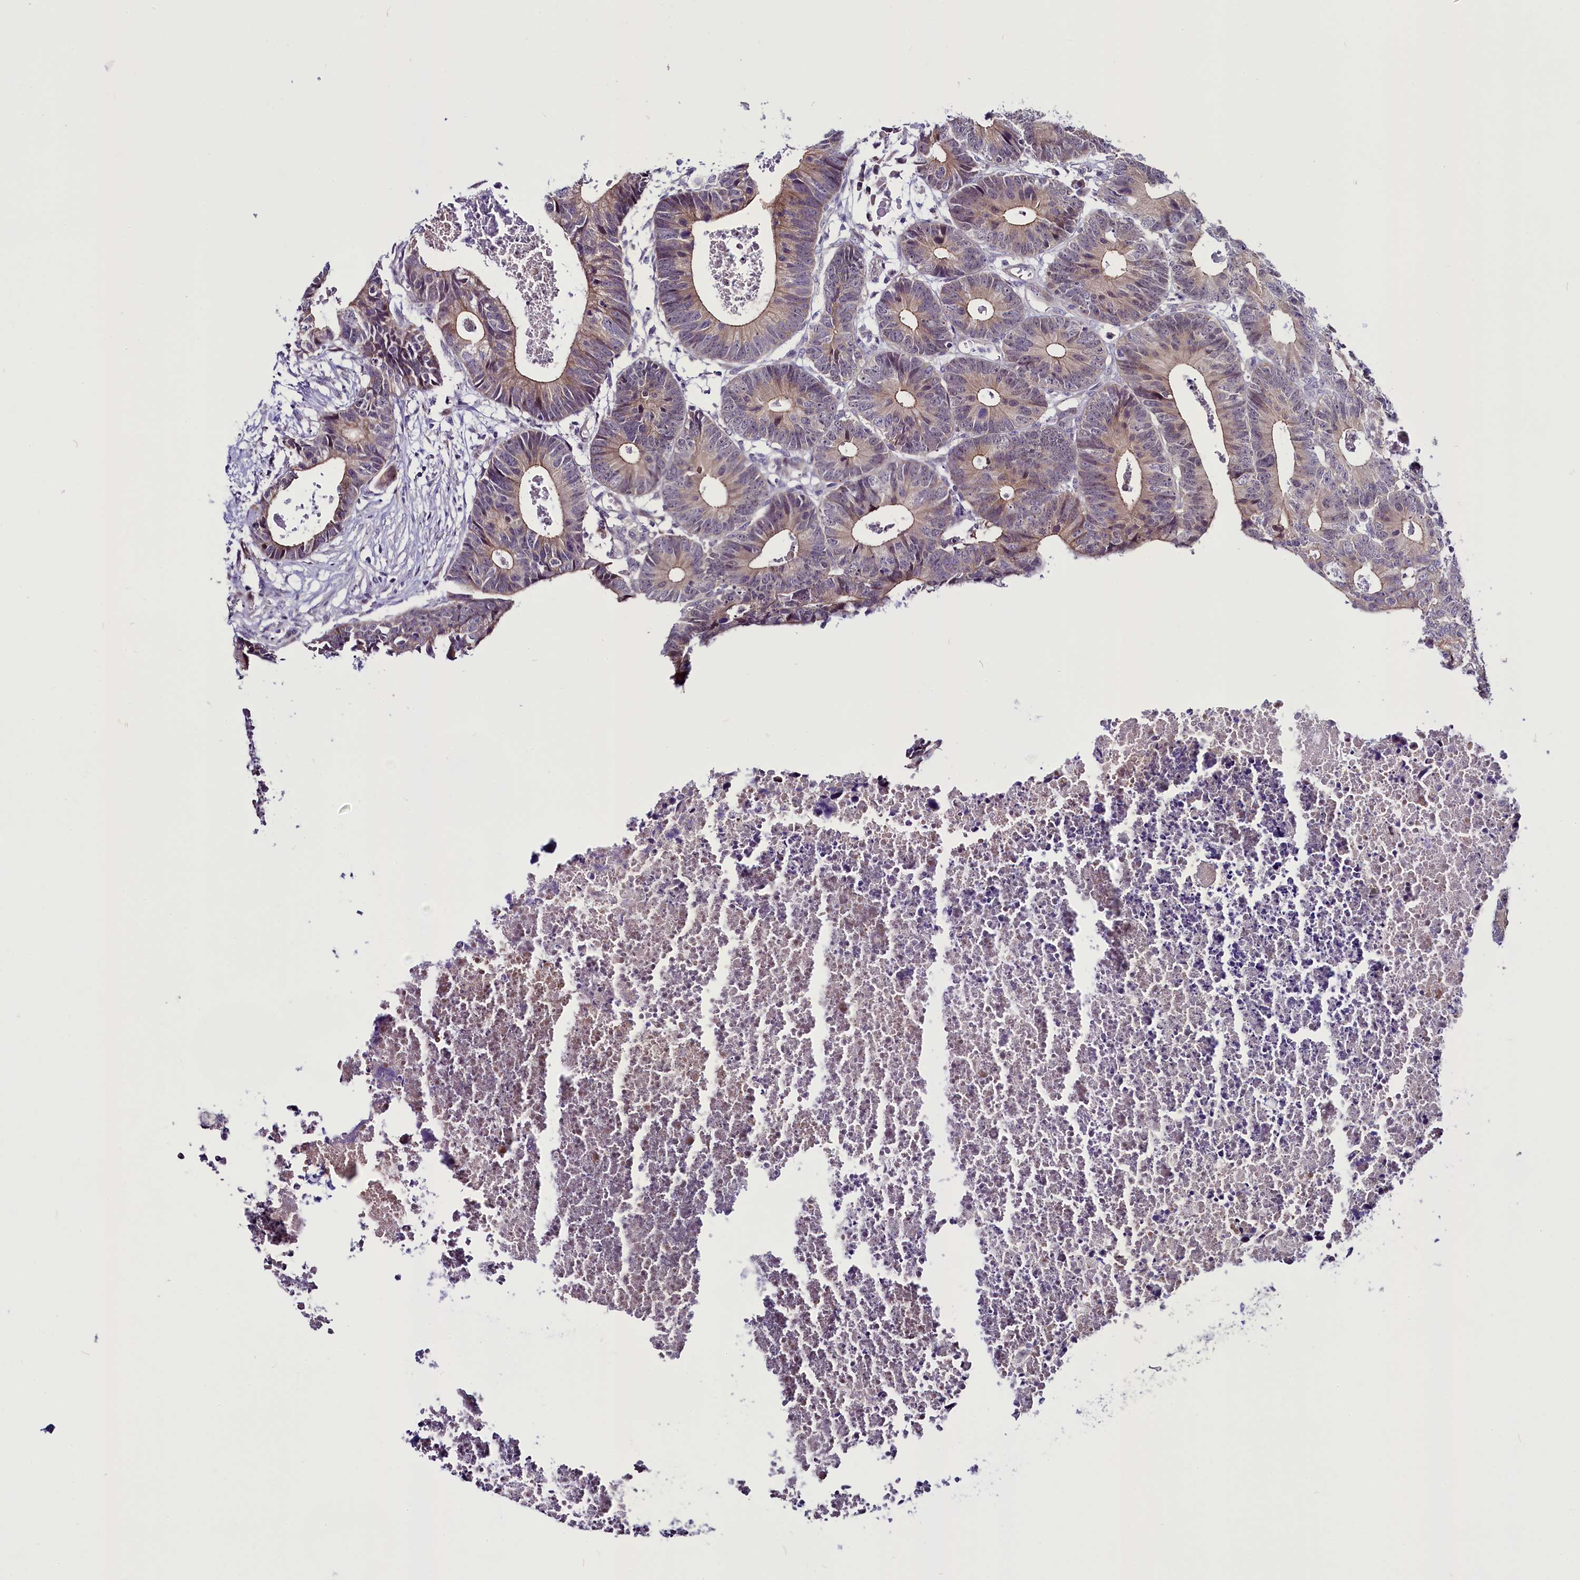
{"staining": {"intensity": "weak", "quantity": "<25%", "location": "cytoplasmic/membranous"}, "tissue": "colorectal cancer", "cell_type": "Tumor cells", "image_type": "cancer", "snomed": [{"axis": "morphology", "description": "Adenocarcinoma, NOS"}, {"axis": "topography", "description": "Colon"}], "caption": "Immunohistochemistry (IHC) of human colorectal adenocarcinoma reveals no positivity in tumor cells.", "gene": "CCDC106", "patient": {"sex": "female", "age": 57}}